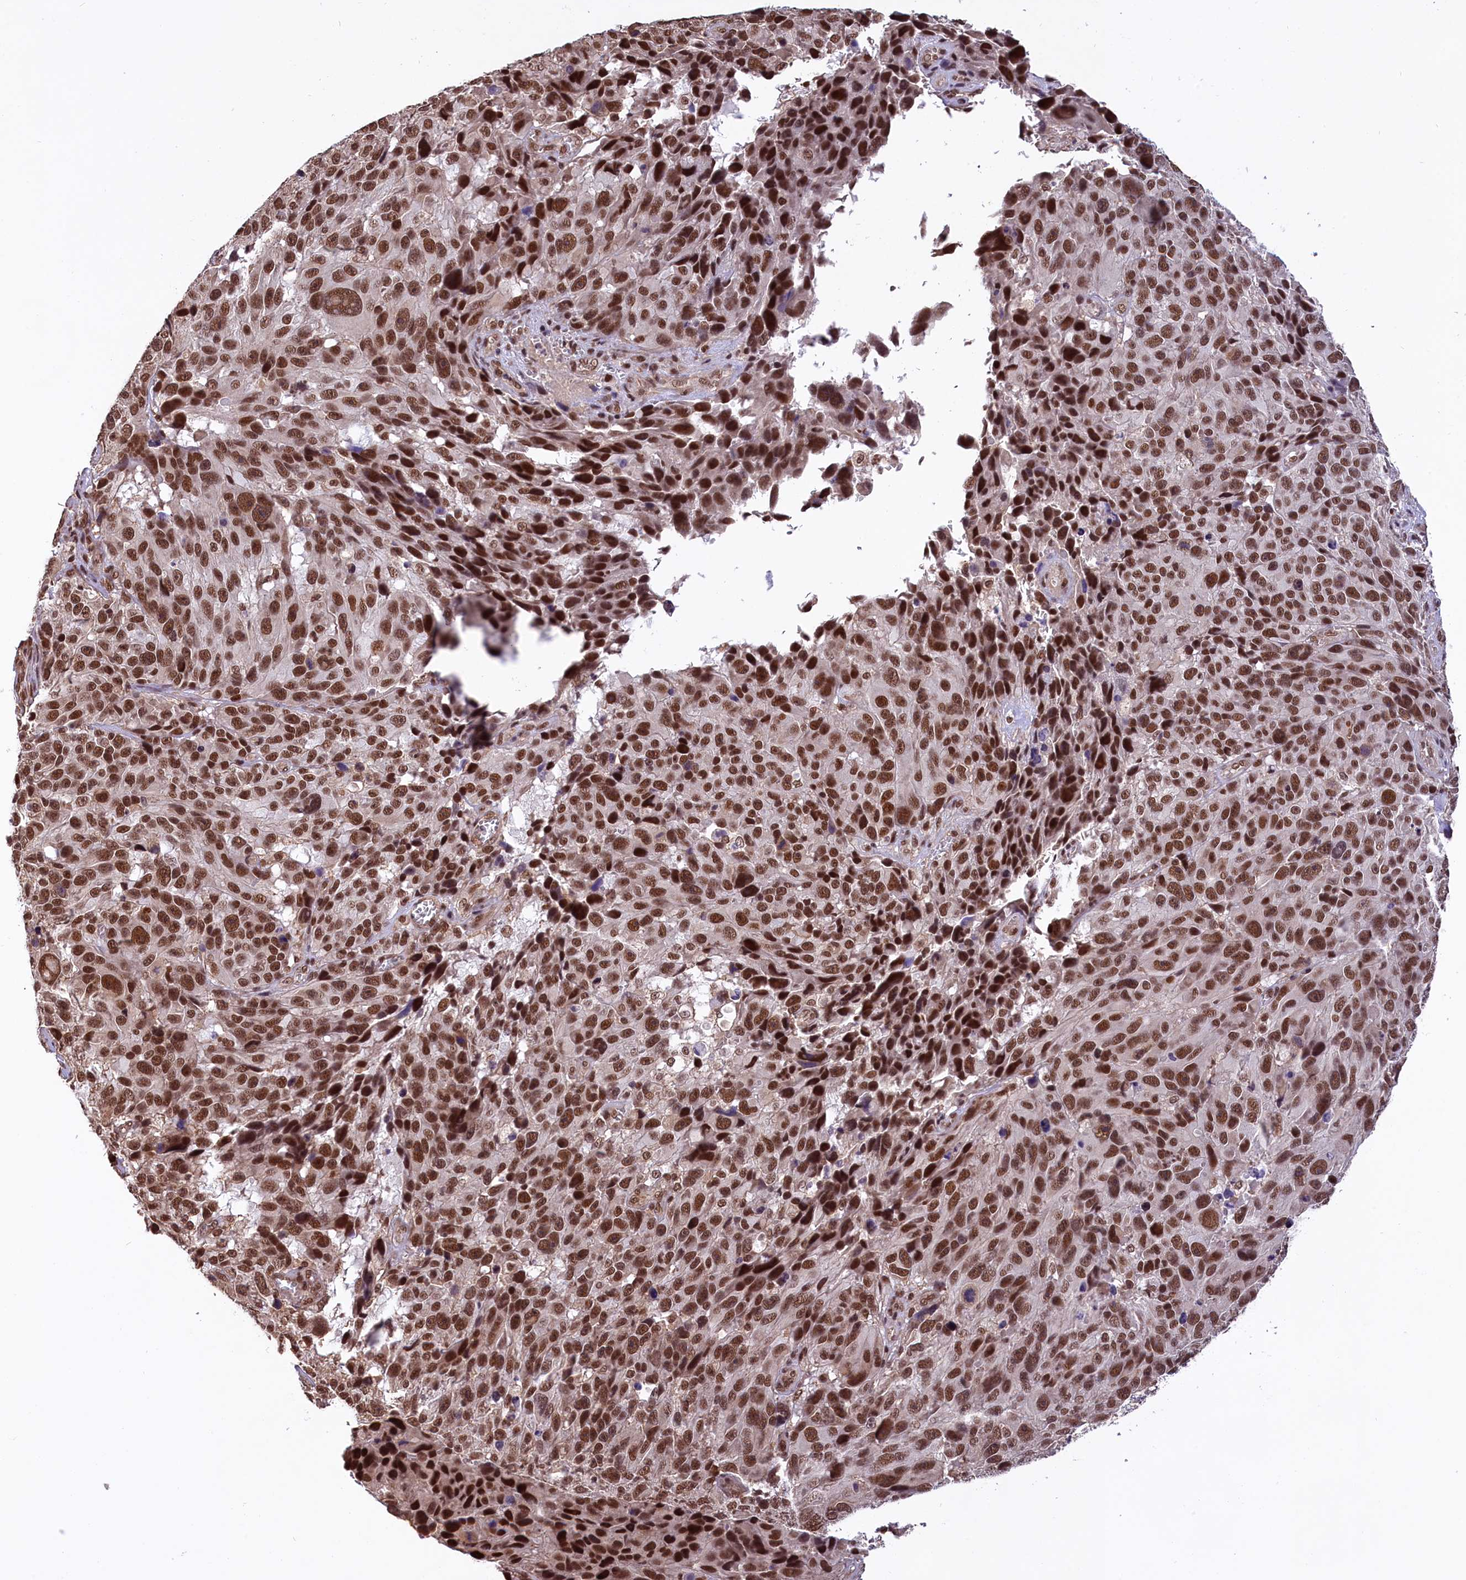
{"staining": {"intensity": "strong", "quantity": ">75%", "location": "nuclear"}, "tissue": "melanoma", "cell_type": "Tumor cells", "image_type": "cancer", "snomed": [{"axis": "morphology", "description": "Malignant melanoma, NOS"}, {"axis": "topography", "description": "Skin"}], "caption": "The photomicrograph exhibits immunohistochemical staining of melanoma. There is strong nuclear staining is appreciated in about >75% of tumor cells.", "gene": "ZC3H4", "patient": {"sex": "male", "age": 84}}